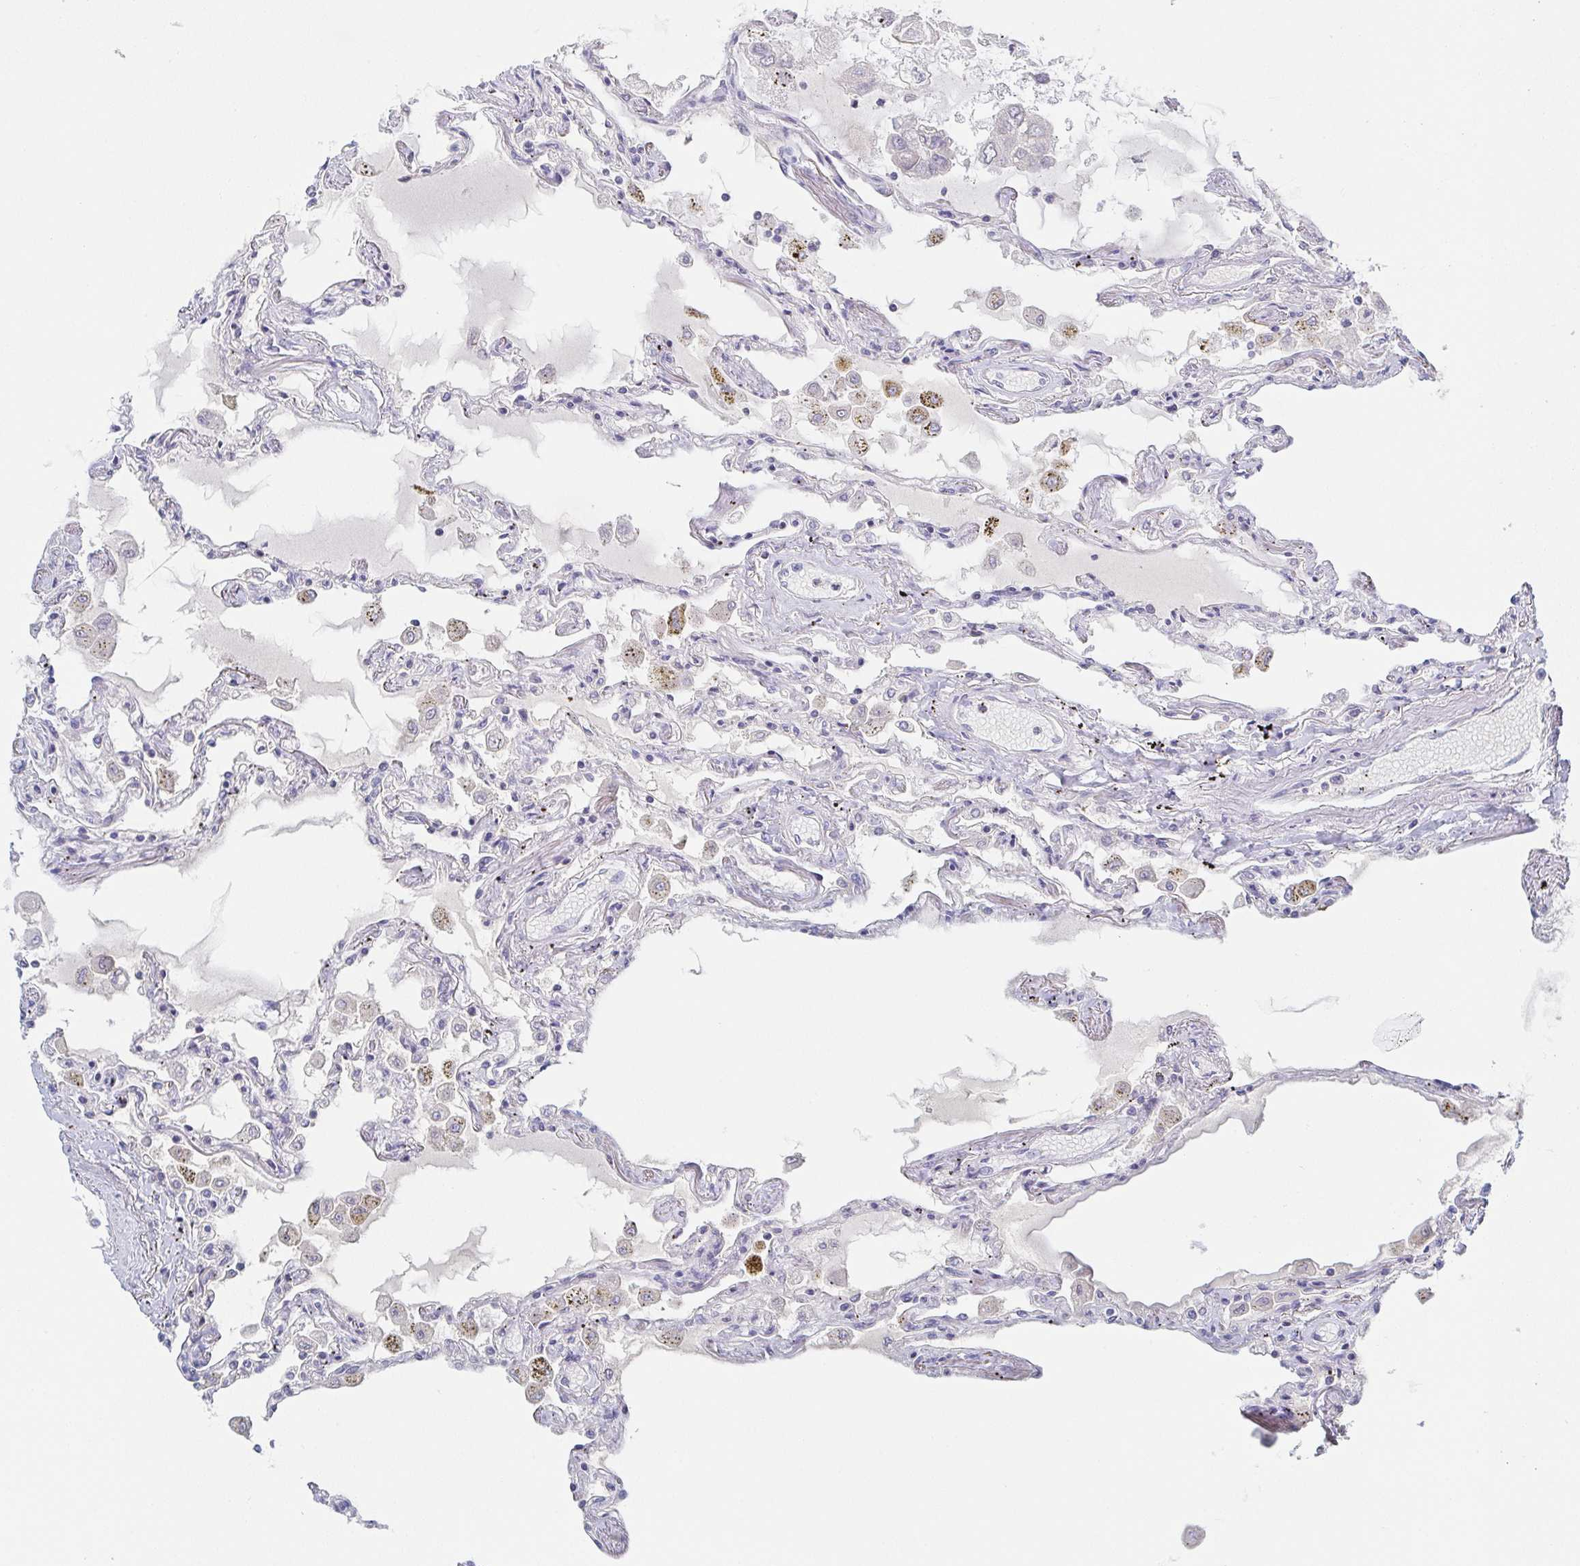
{"staining": {"intensity": "negative", "quantity": "none", "location": "none"}, "tissue": "lung", "cell_type": "Alveolar cells", "image_type": "normal", "snomed": [{"axis": "morphology", "description": "Normal tissue, NOS"}, {"axis": "morphology", "description": "Adenocarcinoma, NOS"}, {"axis": "topography", "description": "Cartilage tissue"}, {"axis": "topography", "description": "Lung"}], "caption": "Immunohistochemical staining of unremarkable lung shows no significant staining in alveolar cells. Brightfield microscopy of IHC stained with DAB (3,3'-diaminobenzidine) (brown) and hematoxylin (blue), captured at high magnification.", "gene": "RHOV", "patient": {"sex": "female", "age": 67}}